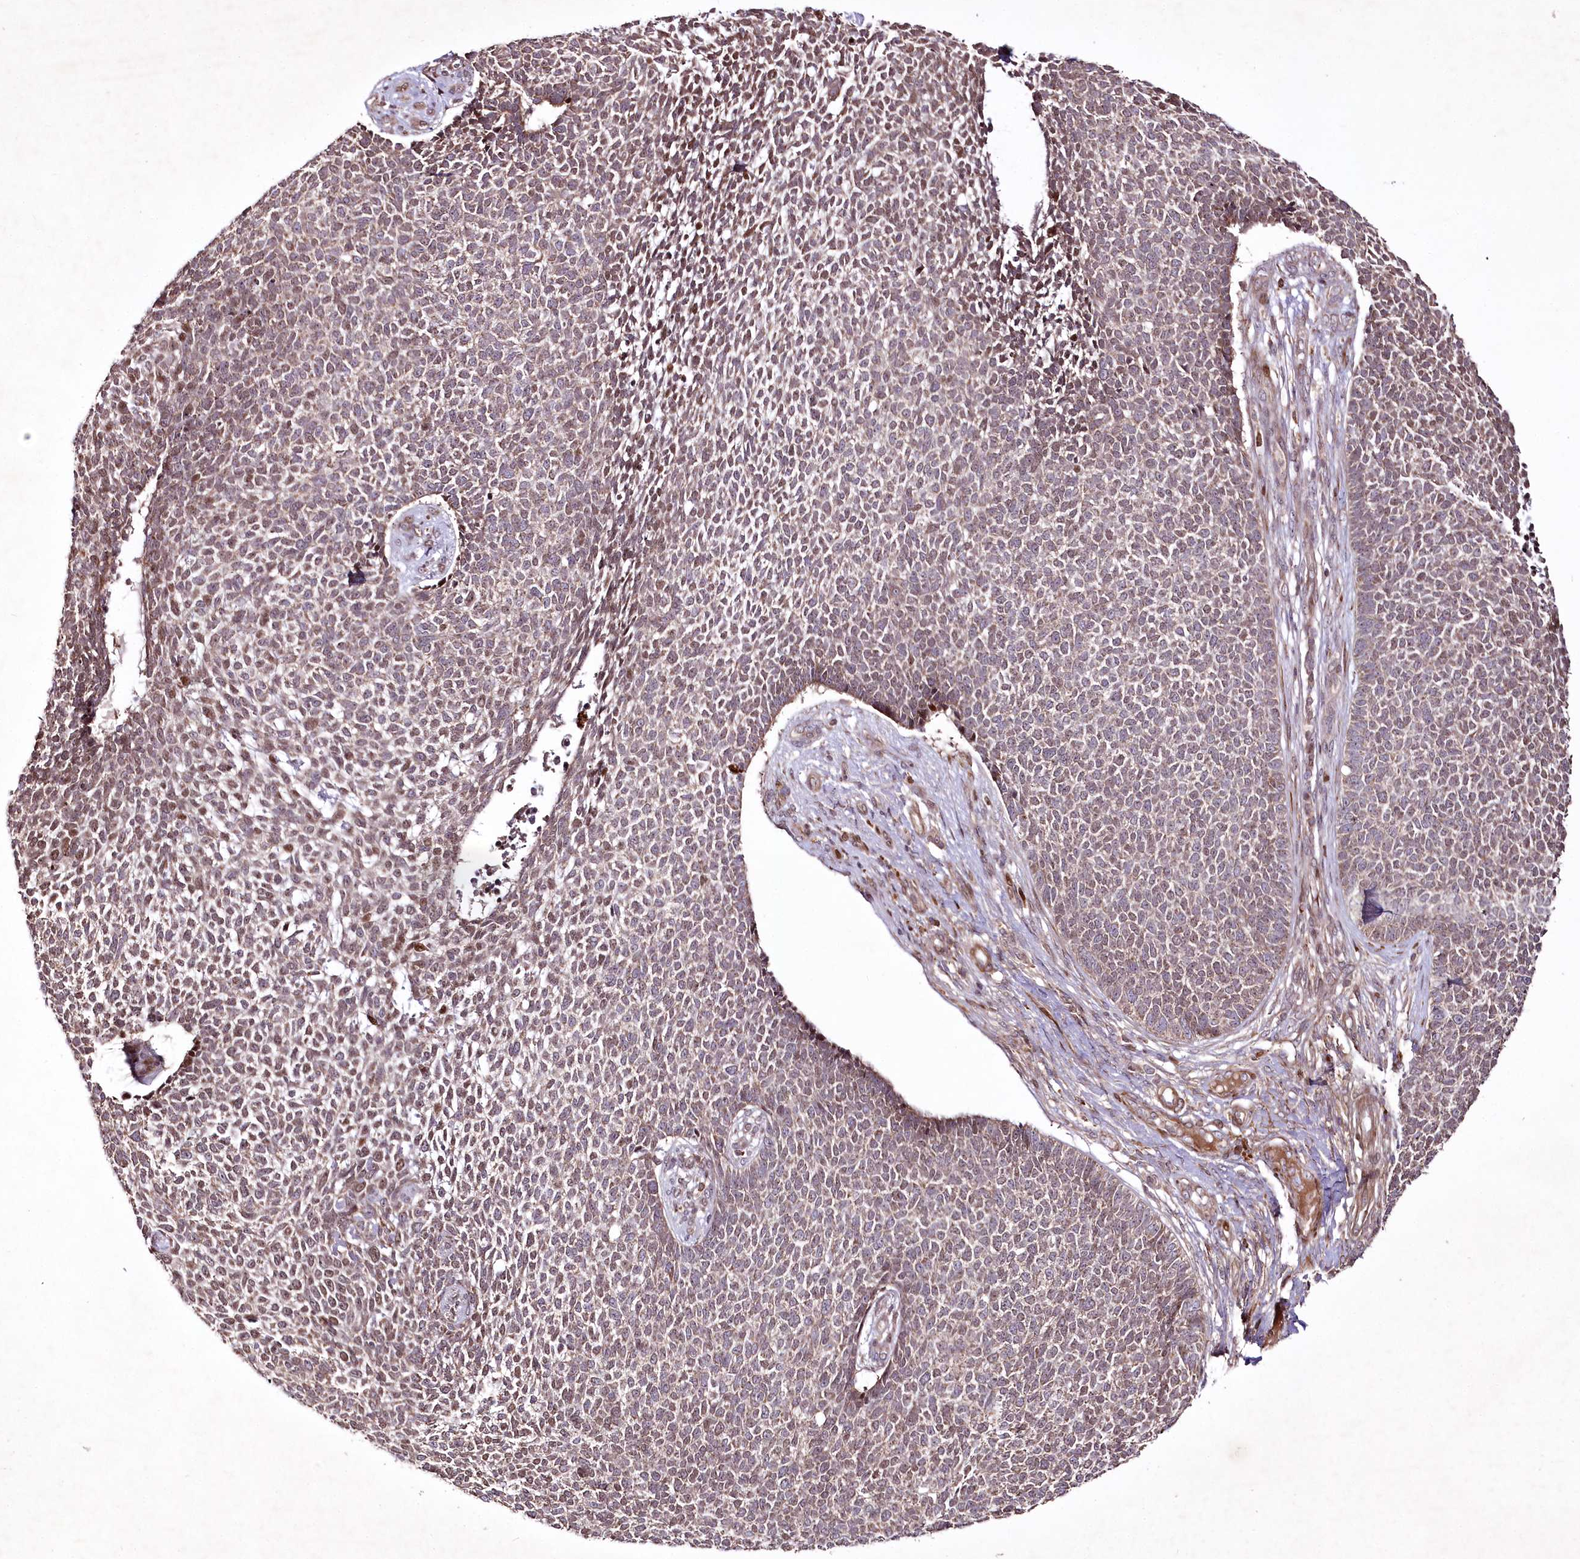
{"staining": {"intensity": "moderate", "quantity": "25%-75%", "location": "cytoplasmic/membranous,nuclear"}, "tissue": "skin cancer", "cell_type": "Tumor cells", "image_type": "cancer", "snomed": [{"axis": "morphology", "description": "Basal cell carcinoma"}, {"axis": "topography", "description": "Skin"}], "caption": "Skin basal cell carcinoma stained with a brown dye exhibits moderate cytoplasmic/membranous and nuclear positive staining in about 25%-75% of tumor cells.", "gene": "PSTK", "patient": {"sex": "female", "age": 84}}